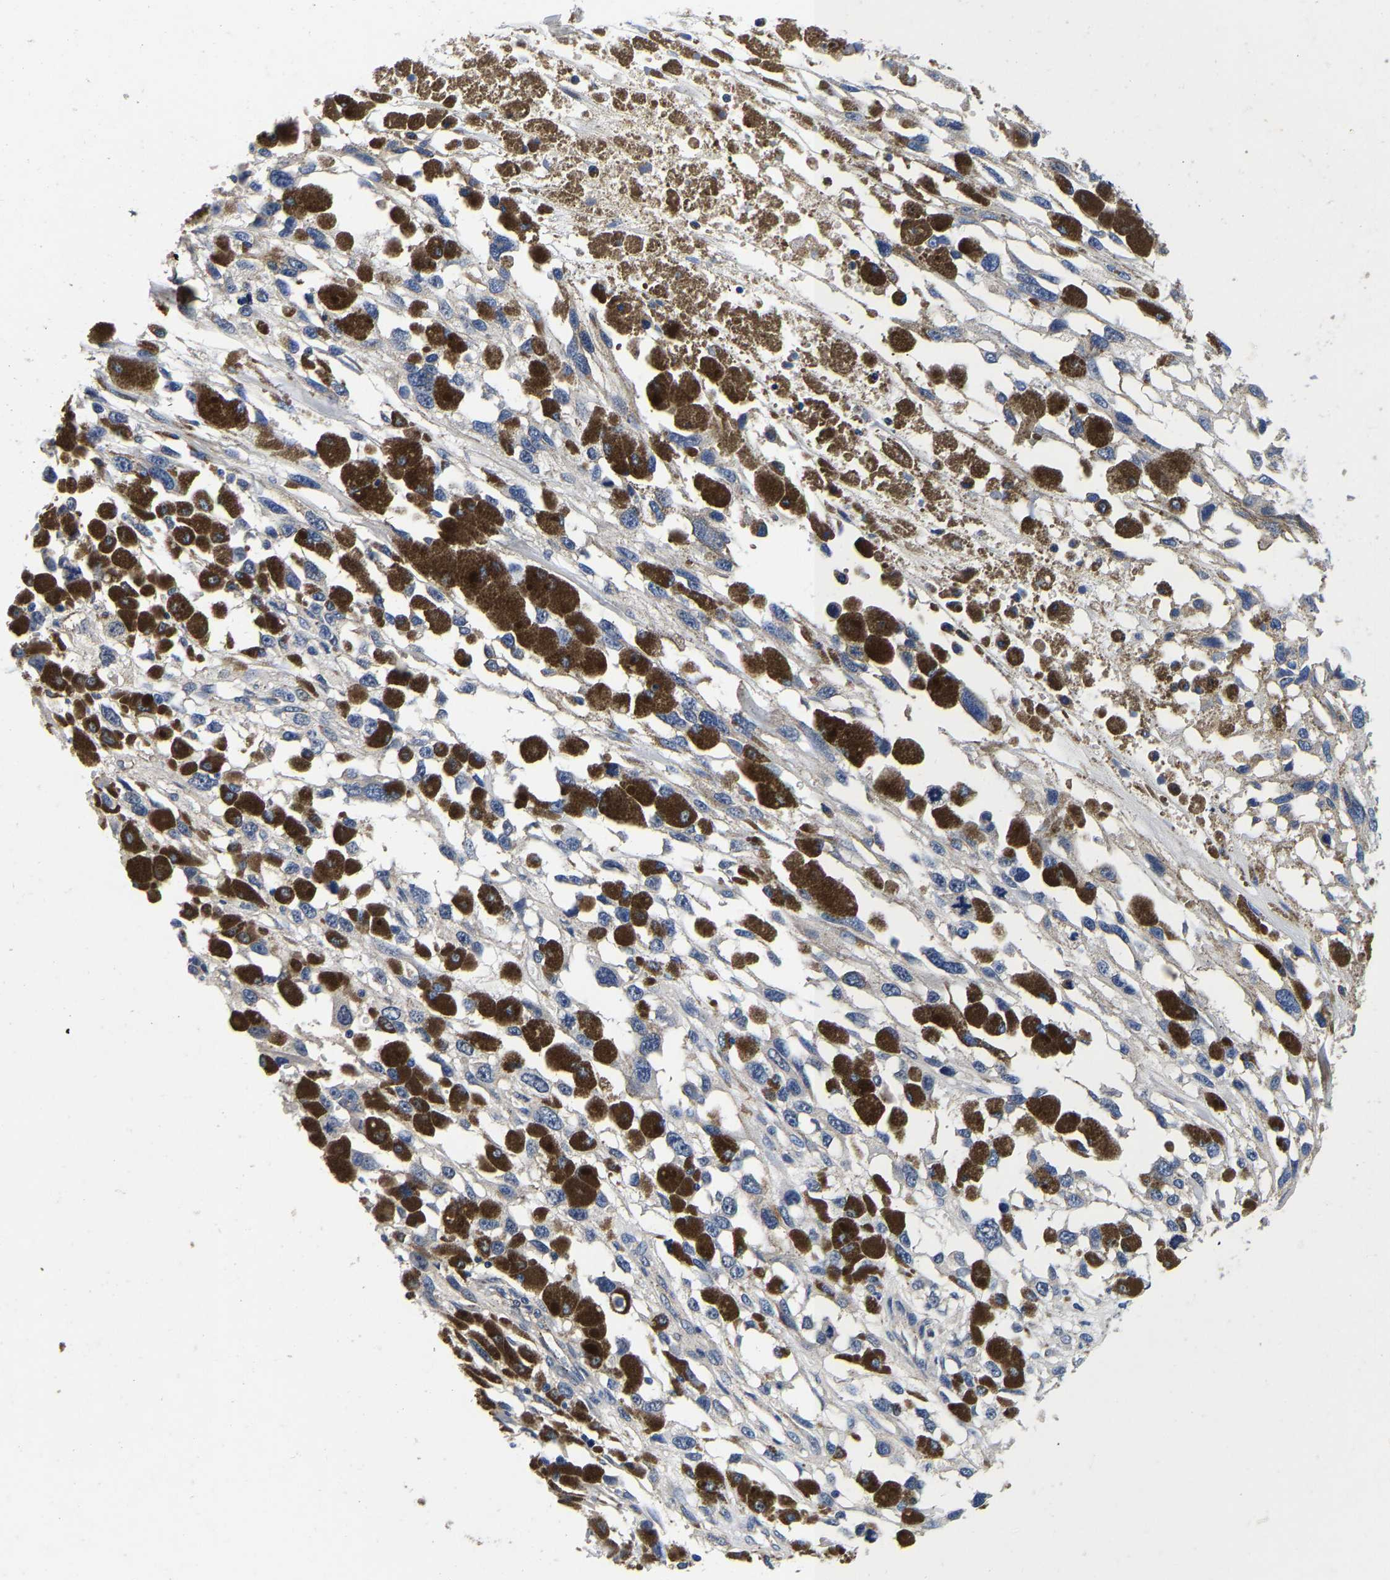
{"staining": {"intensity": "negative", "quantity": "none", "location": "none"}, "tissue": "melanoma", "cell_type": "Tumor cells", "image_type": "cancer", "snomed": [{"axis": "morphology", "description": "Malignant melanoma, Metastatic site"}, {"axis": "topography", "description": "Lymph node"}], "caption": "This is an IHC photomicrograph of malignant melanoma (metastatic site). There is no positivity in tumor cells.", "gene": "GRN", "patient": {"sex": "male", "age": 59}}